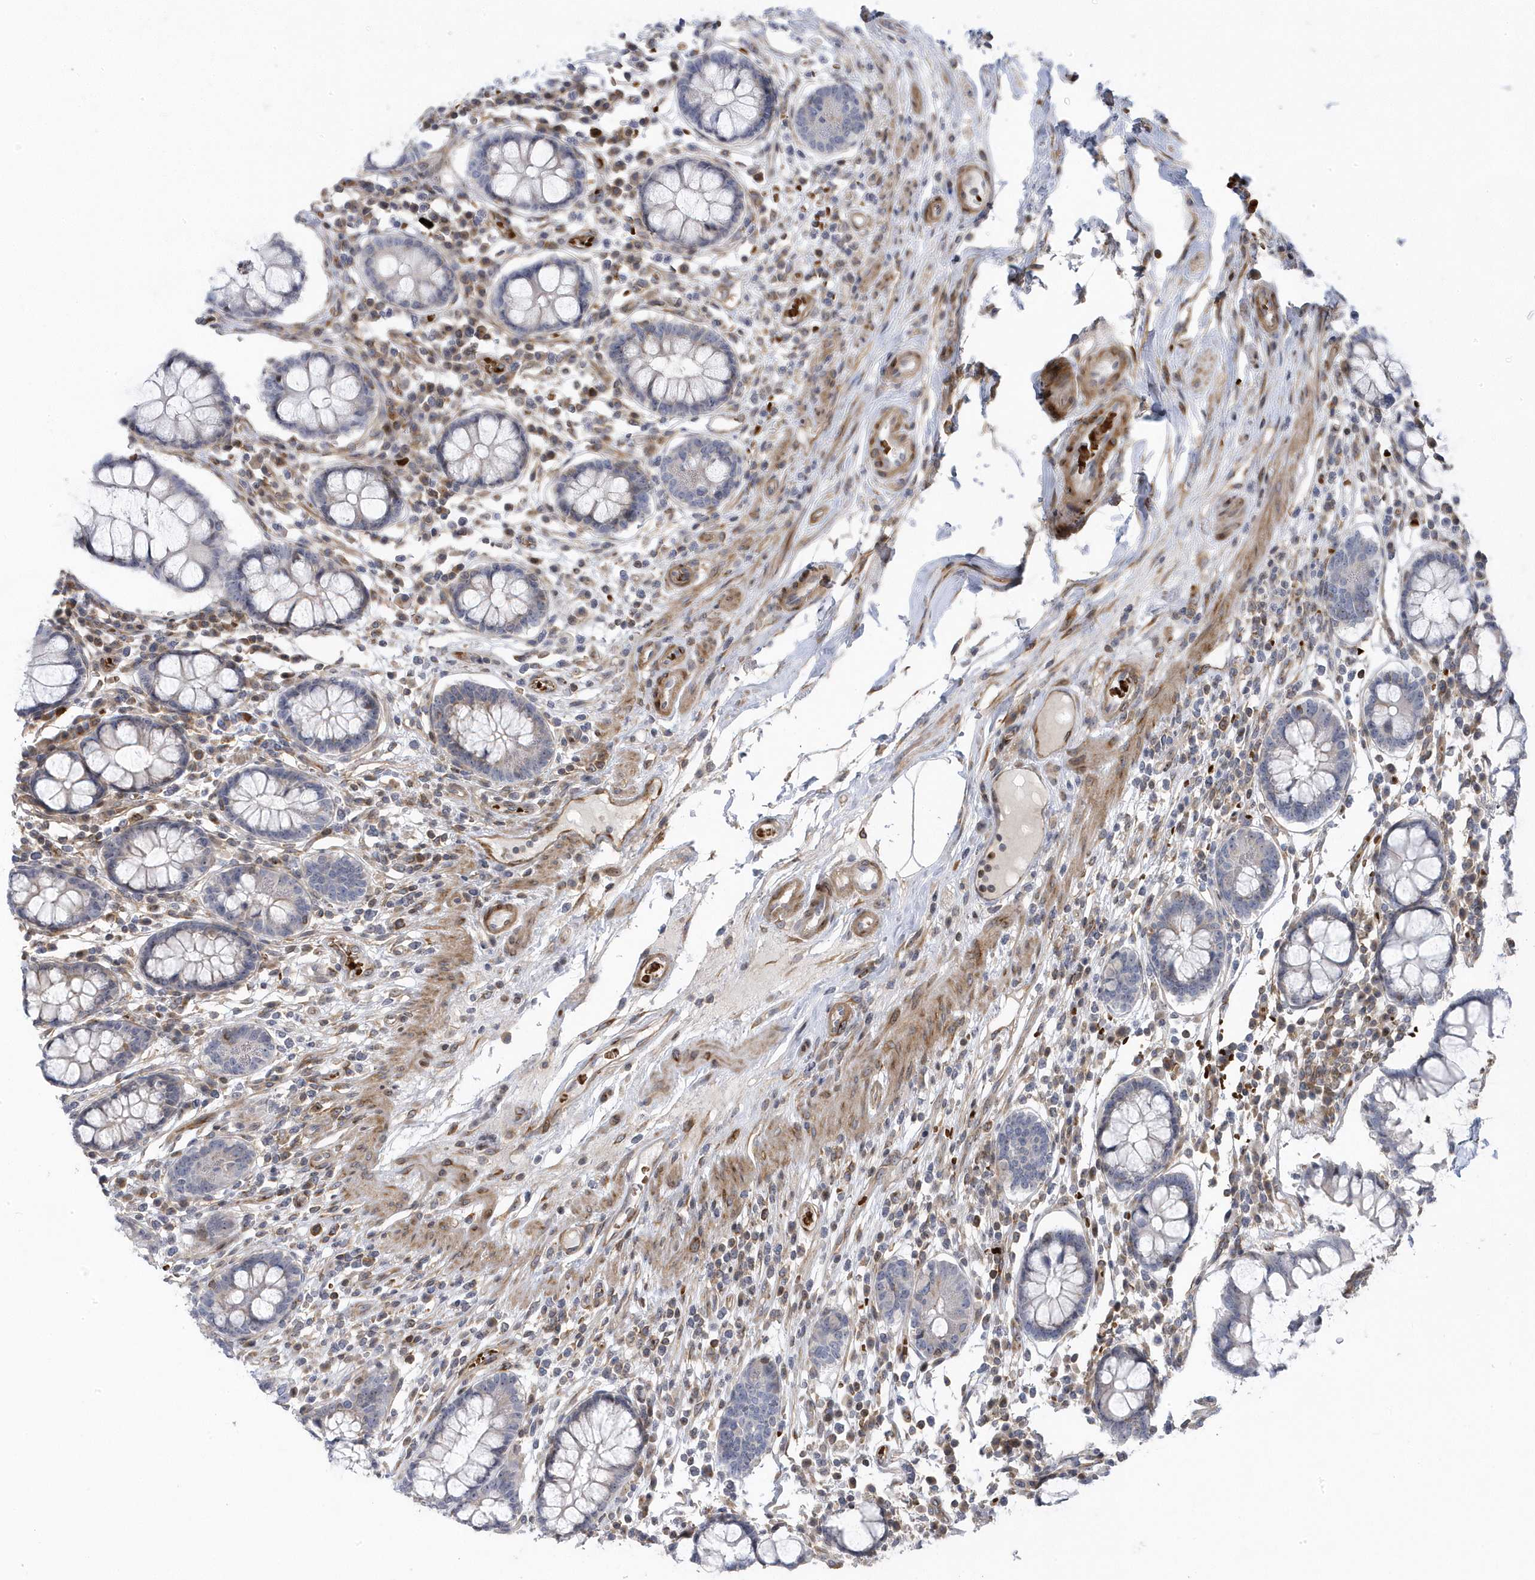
{"staining": {"intensity": "moderate", "quantity": "25%-75%", "location": "cytoplasmic/membranous"}, "tissue": "colon", "cell_type": "Endothelial cells", "image_type": "normal", "snomed": [{"axis": "morphology", "description": "Normal tissue, NOS"}, {"axis": "topography", "description": "Colon"}], "caption": "Immunohistochemical staining of unremarkable human colon exhibits 25%-75% levels of moderate cytoplasmic/membranous protein staining in about 25%-75% of endothelial cells.", "gene": "MAP7D3", "patient": {"sex": "female", "age": 79}}